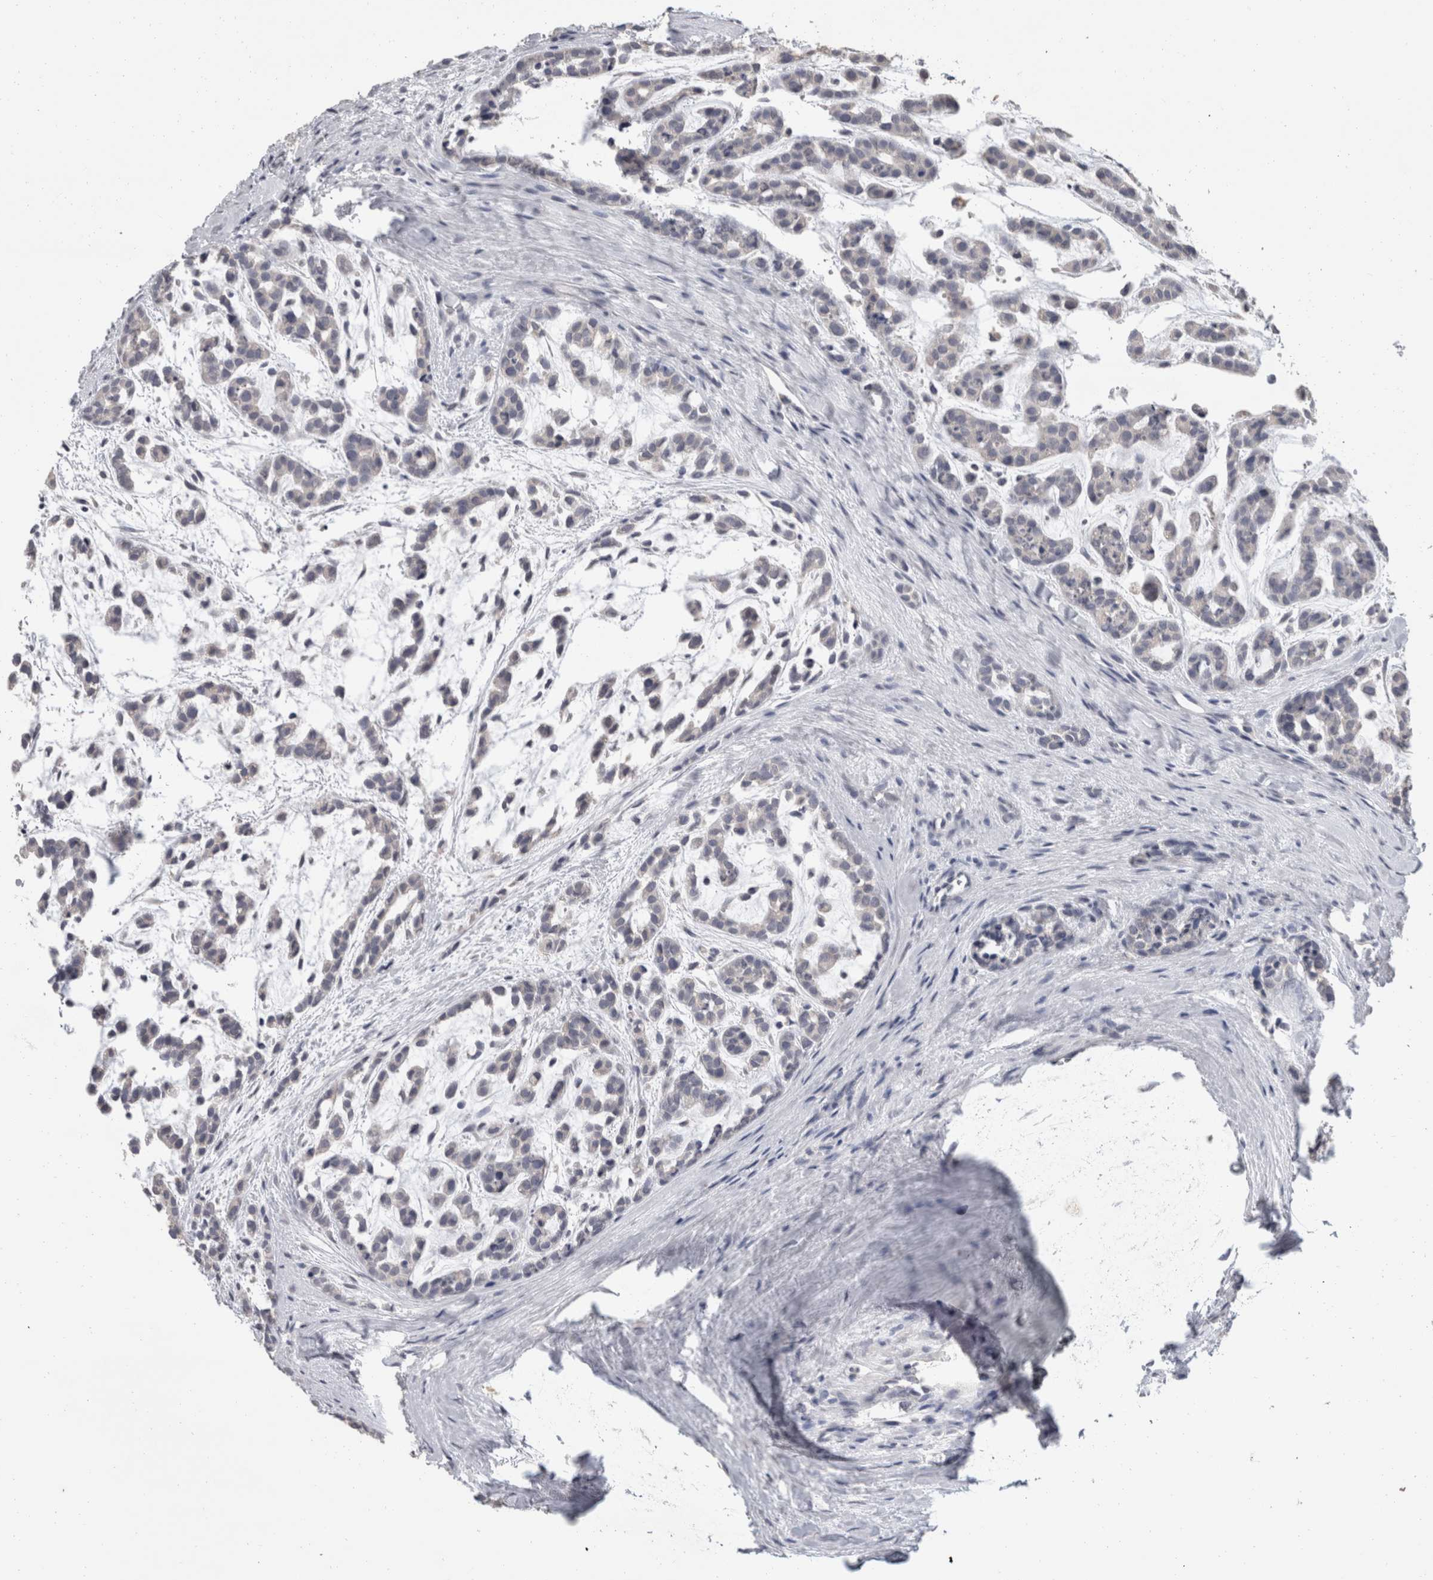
{"staining": {"intensity": "negative", "quantity": "none", "location": "none"}, "tissue": "head and neck cancer", "cell_type": "Tumor cells", "image_type": "cancer", "snomed": [{"axis": "morphology", "description": "Adenocarcinoma, NOS"}, {"axis": "morphology", "description": "Adenoma, NOS"}, {"axis": "topography", "description": "Head-Neck"}], "caption": "Immunohistochemical staining of human adenocarcinoma (head and neck) exhibits no significant expression in tumor cells.", "gene": "FHOD3", "patient": {"sex": "female", "age": 55}}